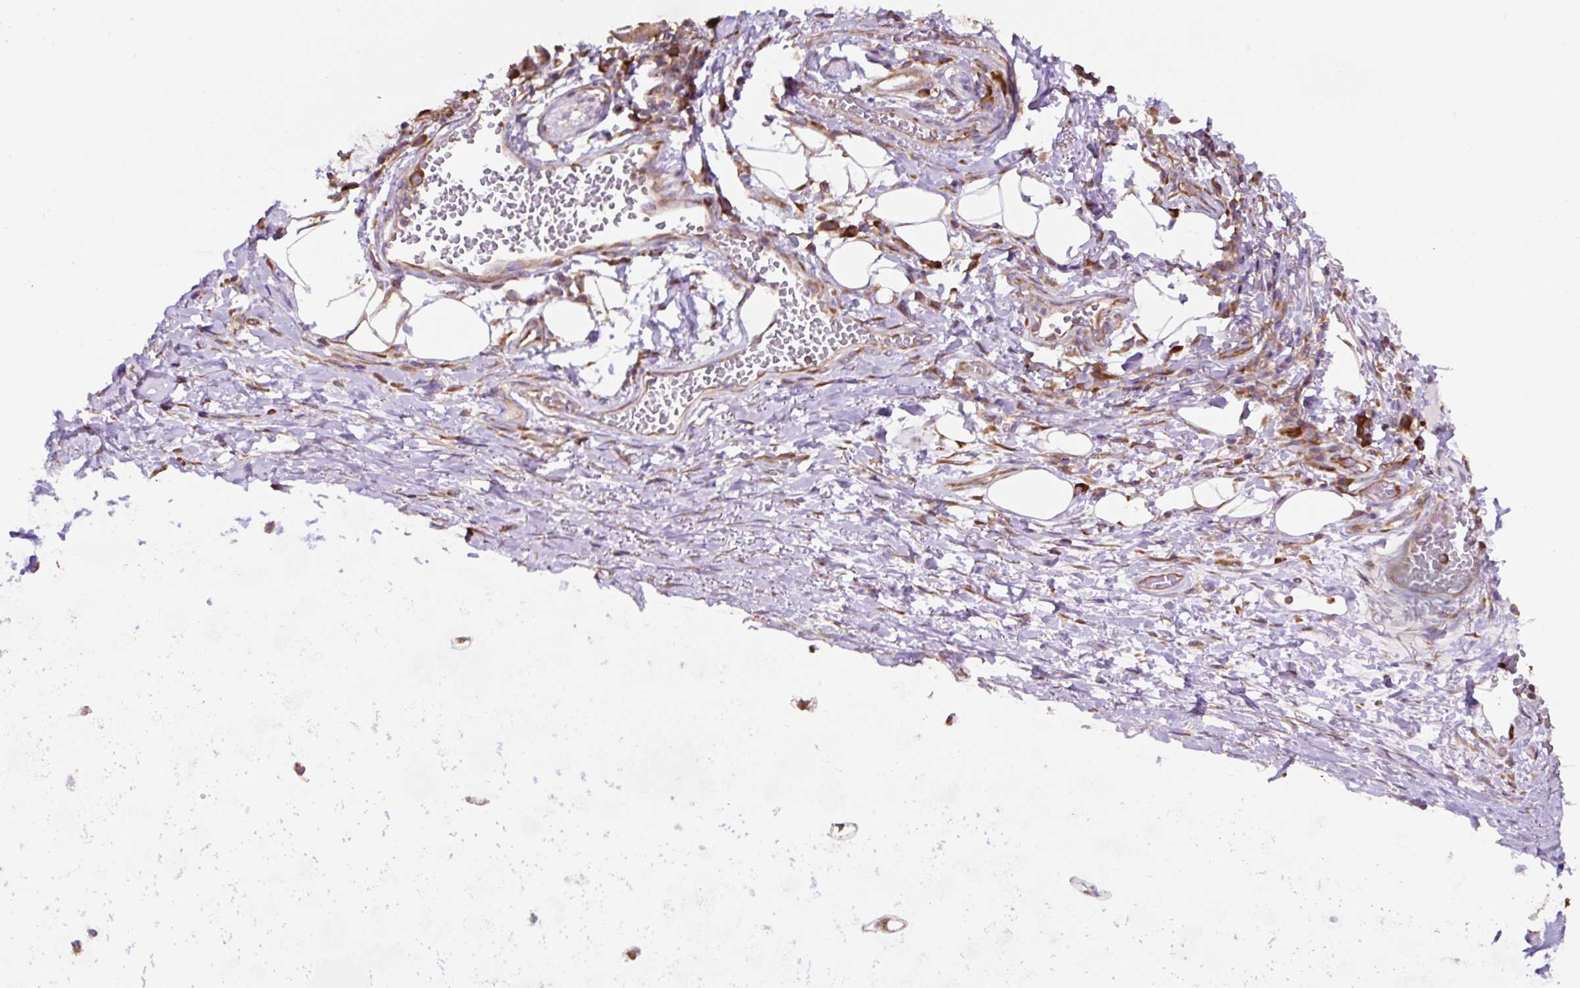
{"staining": {"intensity": "negative", "quantity": "none", "location": "none"}, "tissue": "adipose tissue", "cell_type": "Adipocytes", "image_type": "normal", "snomed": [{"axis": "morphology", "description": "Normal tissue, NOS"}, {"axis": "topography", "description": "Cartilage tissue"}, {"axis": "topography", "description": "Bronchus"}], "caption": "Photomicrograph shows no protein expression in adipocytes of benign adipose tissue.", "gene": "RPS23", "patient": {"sex": "male", "age": 56}}